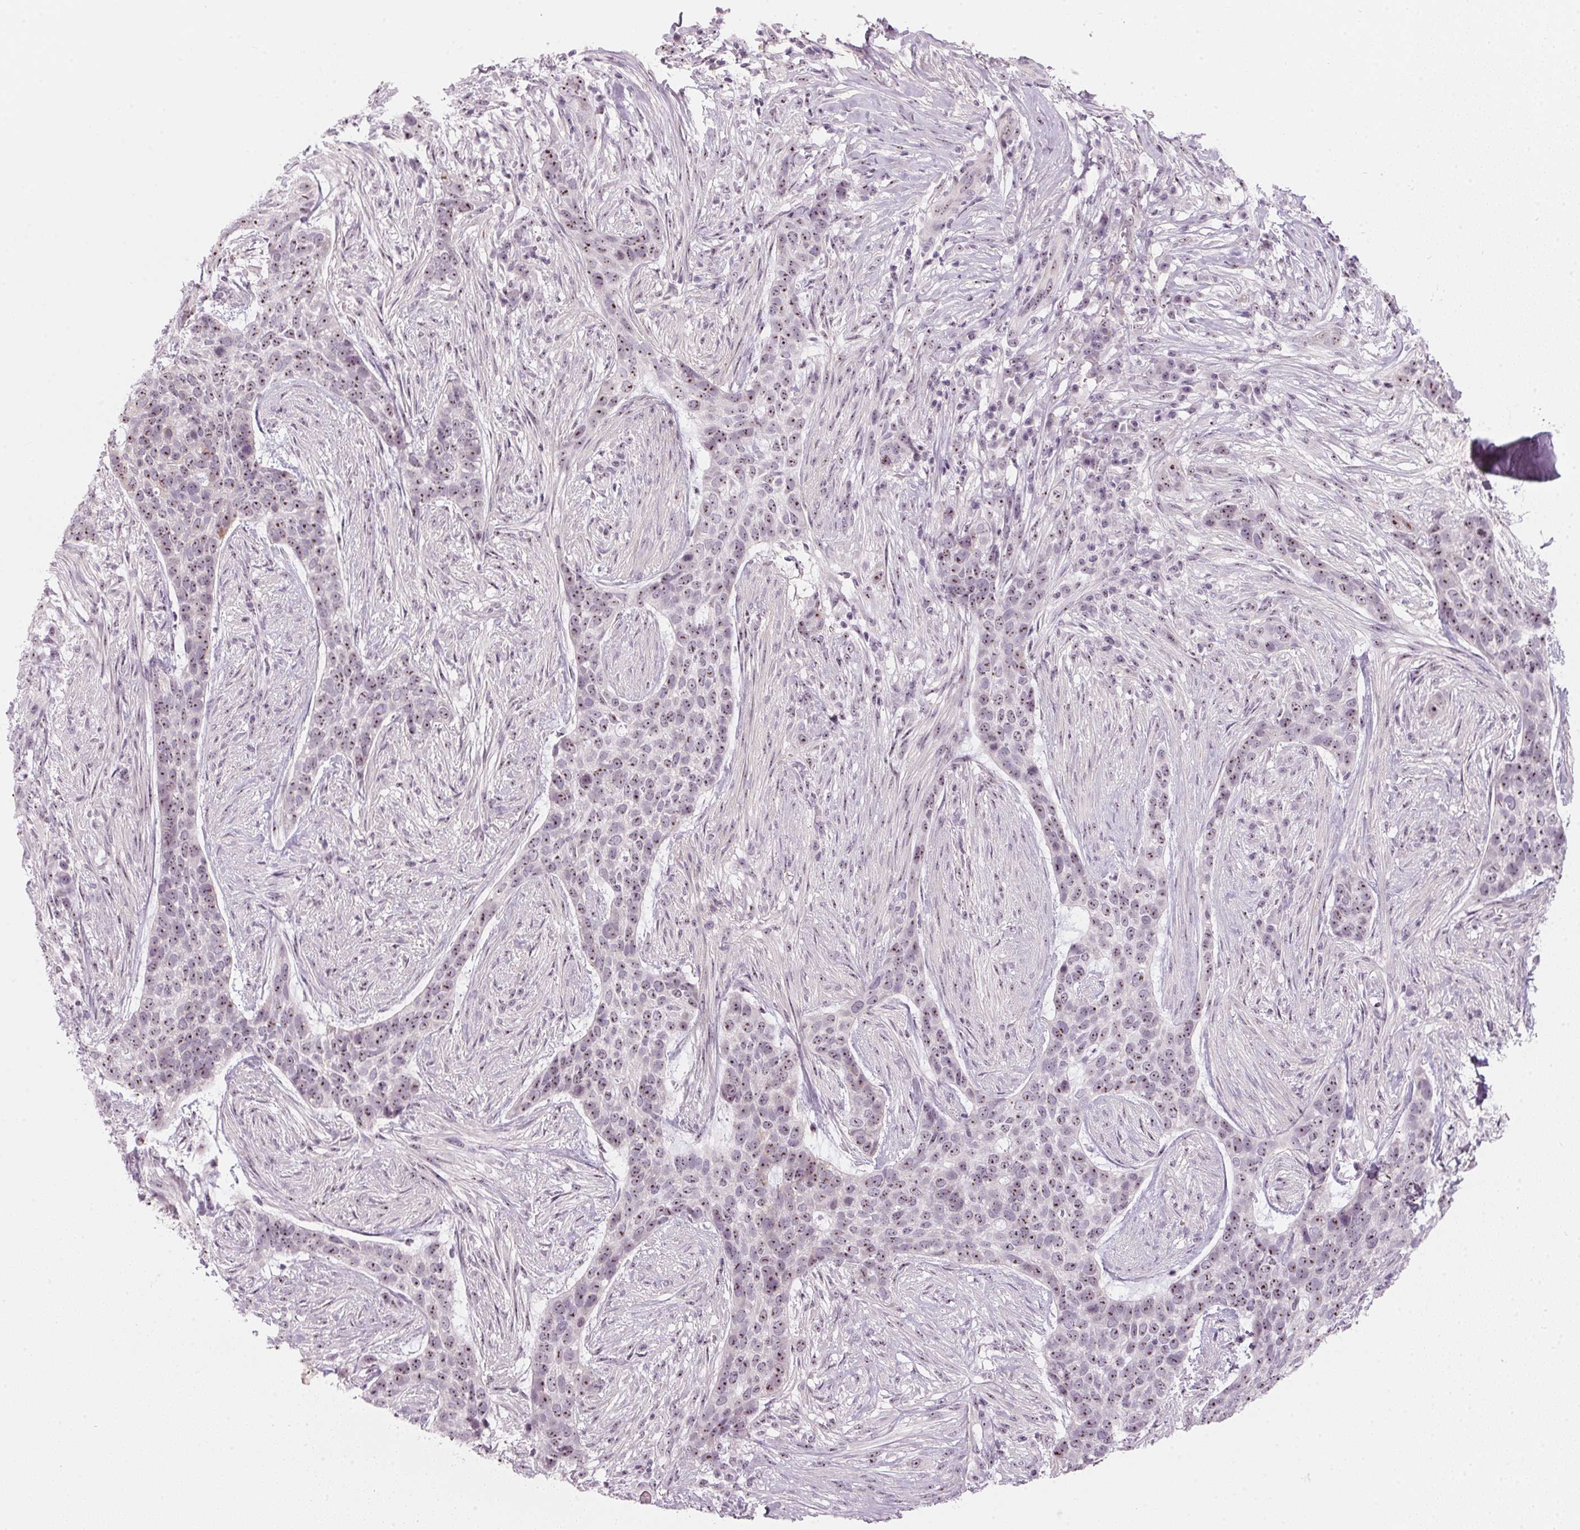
{"staining": {"intensity": "moderate", "quantity": ">75%", "location": "nuclear"}, "tissue": "skin cancer", "cell_type": "Tumor cells", "image_type": "cancer", "snomed": [{"axis": "morphology", "description": "Basal cell carcinoma"}, {"axis": "topography", "description": "Skin"}], "caption": "Skin cancer (basal cell carcinoma) was stained to show a protein in brown. There is medium levels of moderate nuclear staining in approximately >75% of tumor cells.", "gene": "DNTTIP2", "patient": {"sex": "female", "age": 69}}